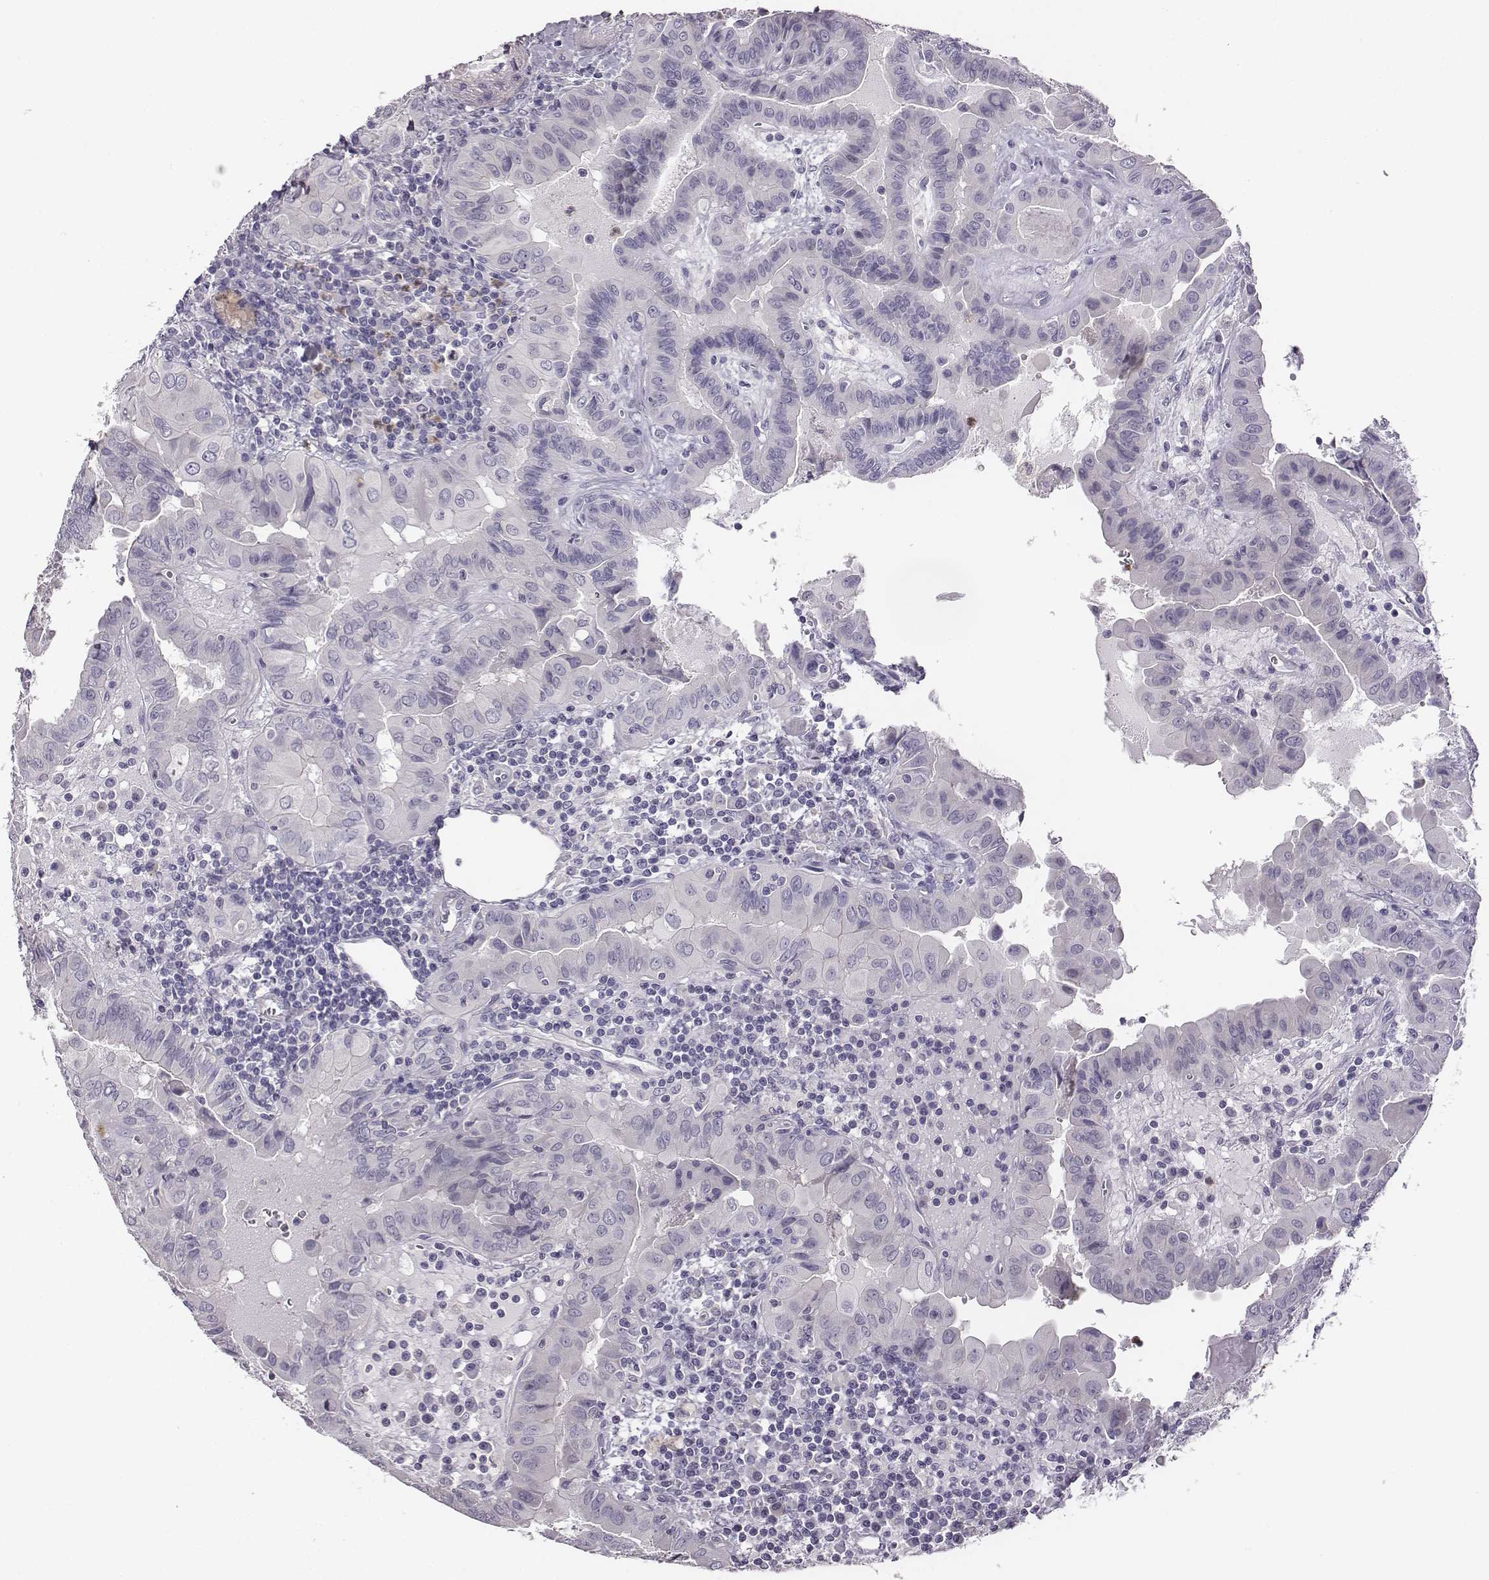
{"staining": {"intensity": "negative", "quantity": "none", "location": "none"}, "tissue": "thyroid cancer", "cell_type": "Tumor cells", "image_type": "cancer", "snomed": [{"axis": "morphology", "description": "Papillary adenocarcinoma, NOS"}, {"axis": "topography", "description": "Thyroid gland"}], "caption": "A histopathology image of thyroid cancer stained for a protein shows no brown staining in tumor cells.", "gene": "ADAM7", "patient": {"sex": "female", "age": 37}}